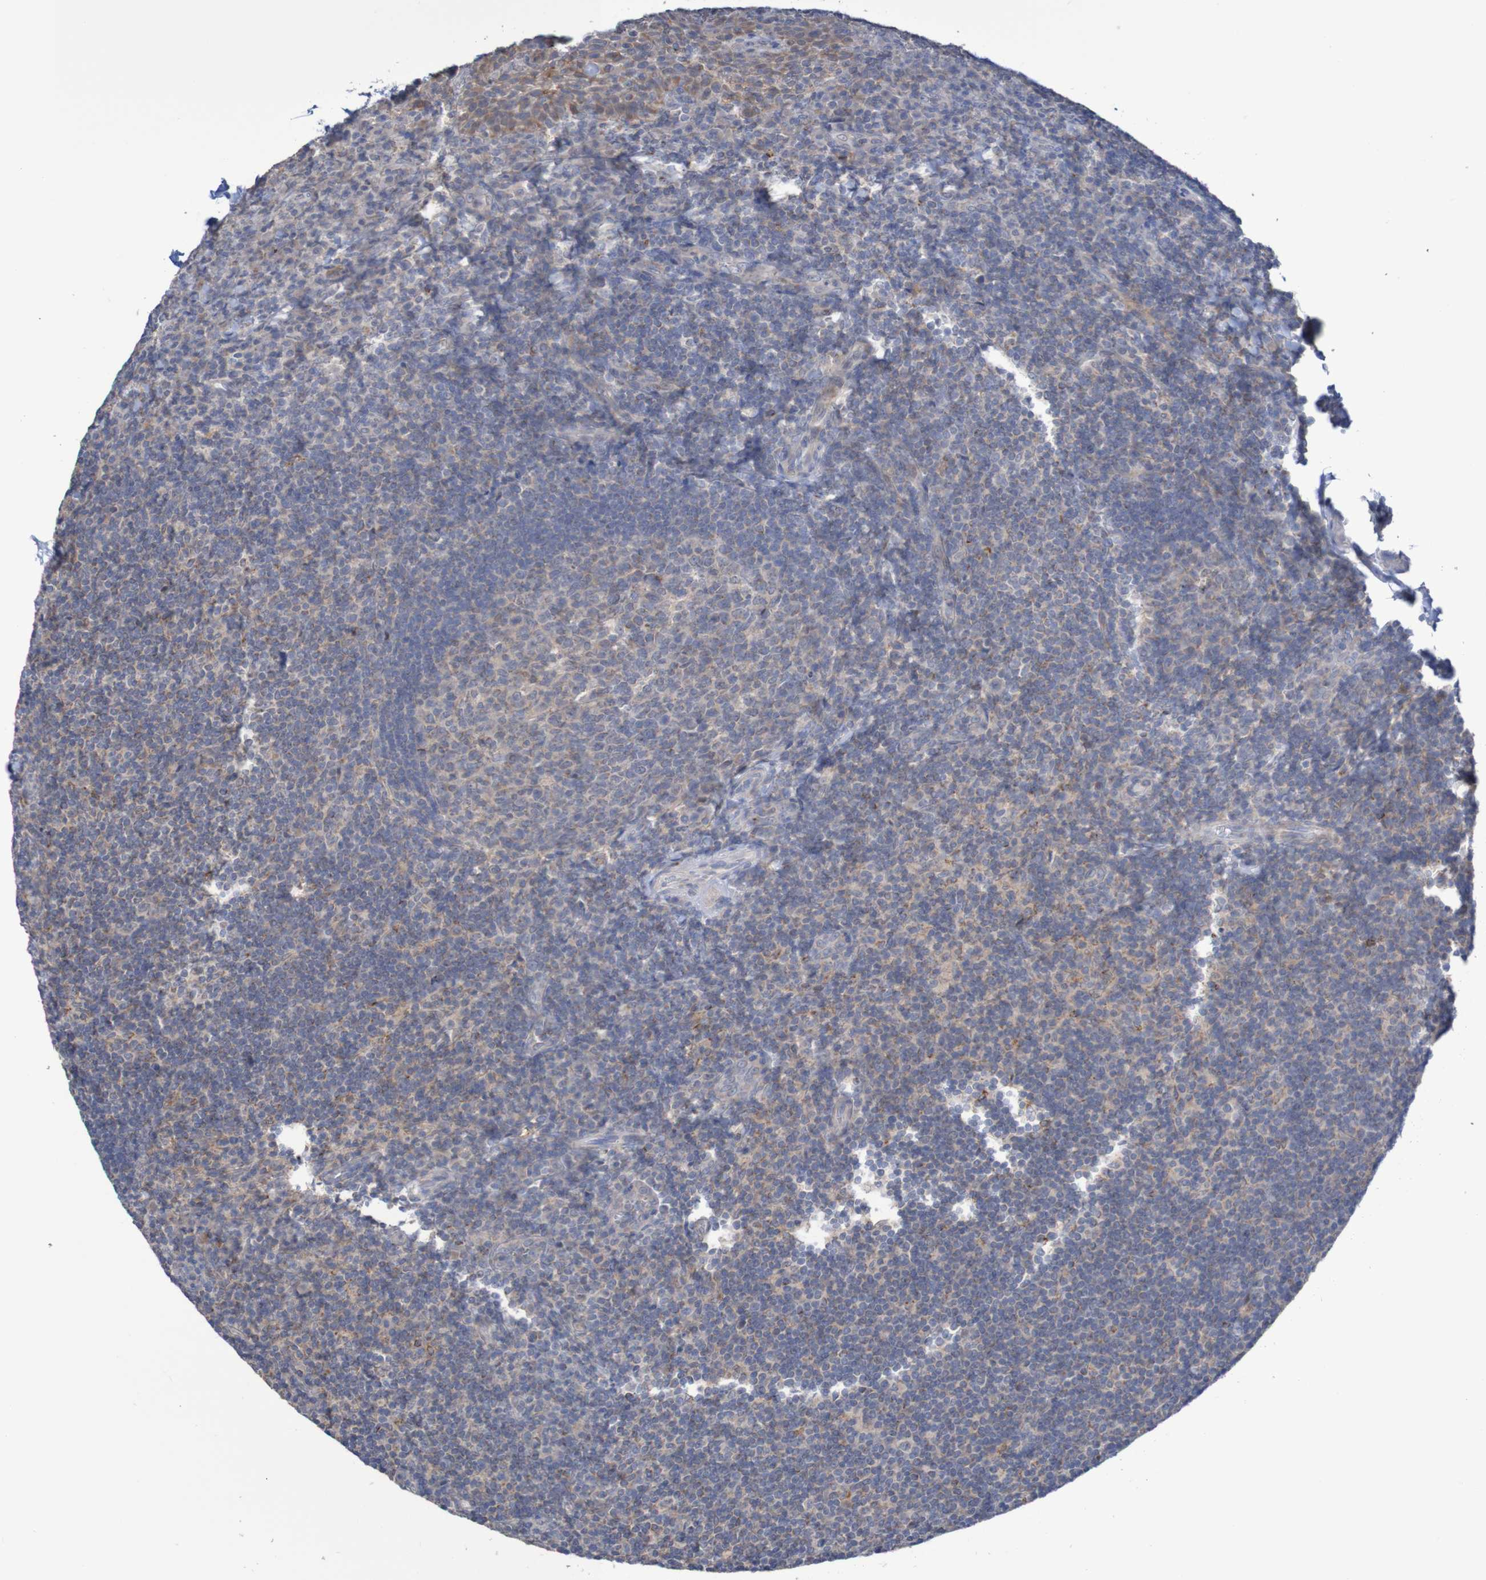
{"staining": {"intensity": "weak", "quantity": "25%-75%", "location": "cytoplasmic/membranous"}, "tissue": "tonsil", "cell_type": "Germinal center cells", "image_type": "normal", "snomed": [{"axis": "morphology", "description": "Normal tissue, NOS"}, {"axis": "topography", "description": "Tonsil"}], "caption": "Protein staining demonstrates weak cytoplasmic/membranous positivity in about 25%-75% of germinal center cells in benign tonsil.", "gene": "C3orf18", "patient": {"sex": "male", "age": 37}}